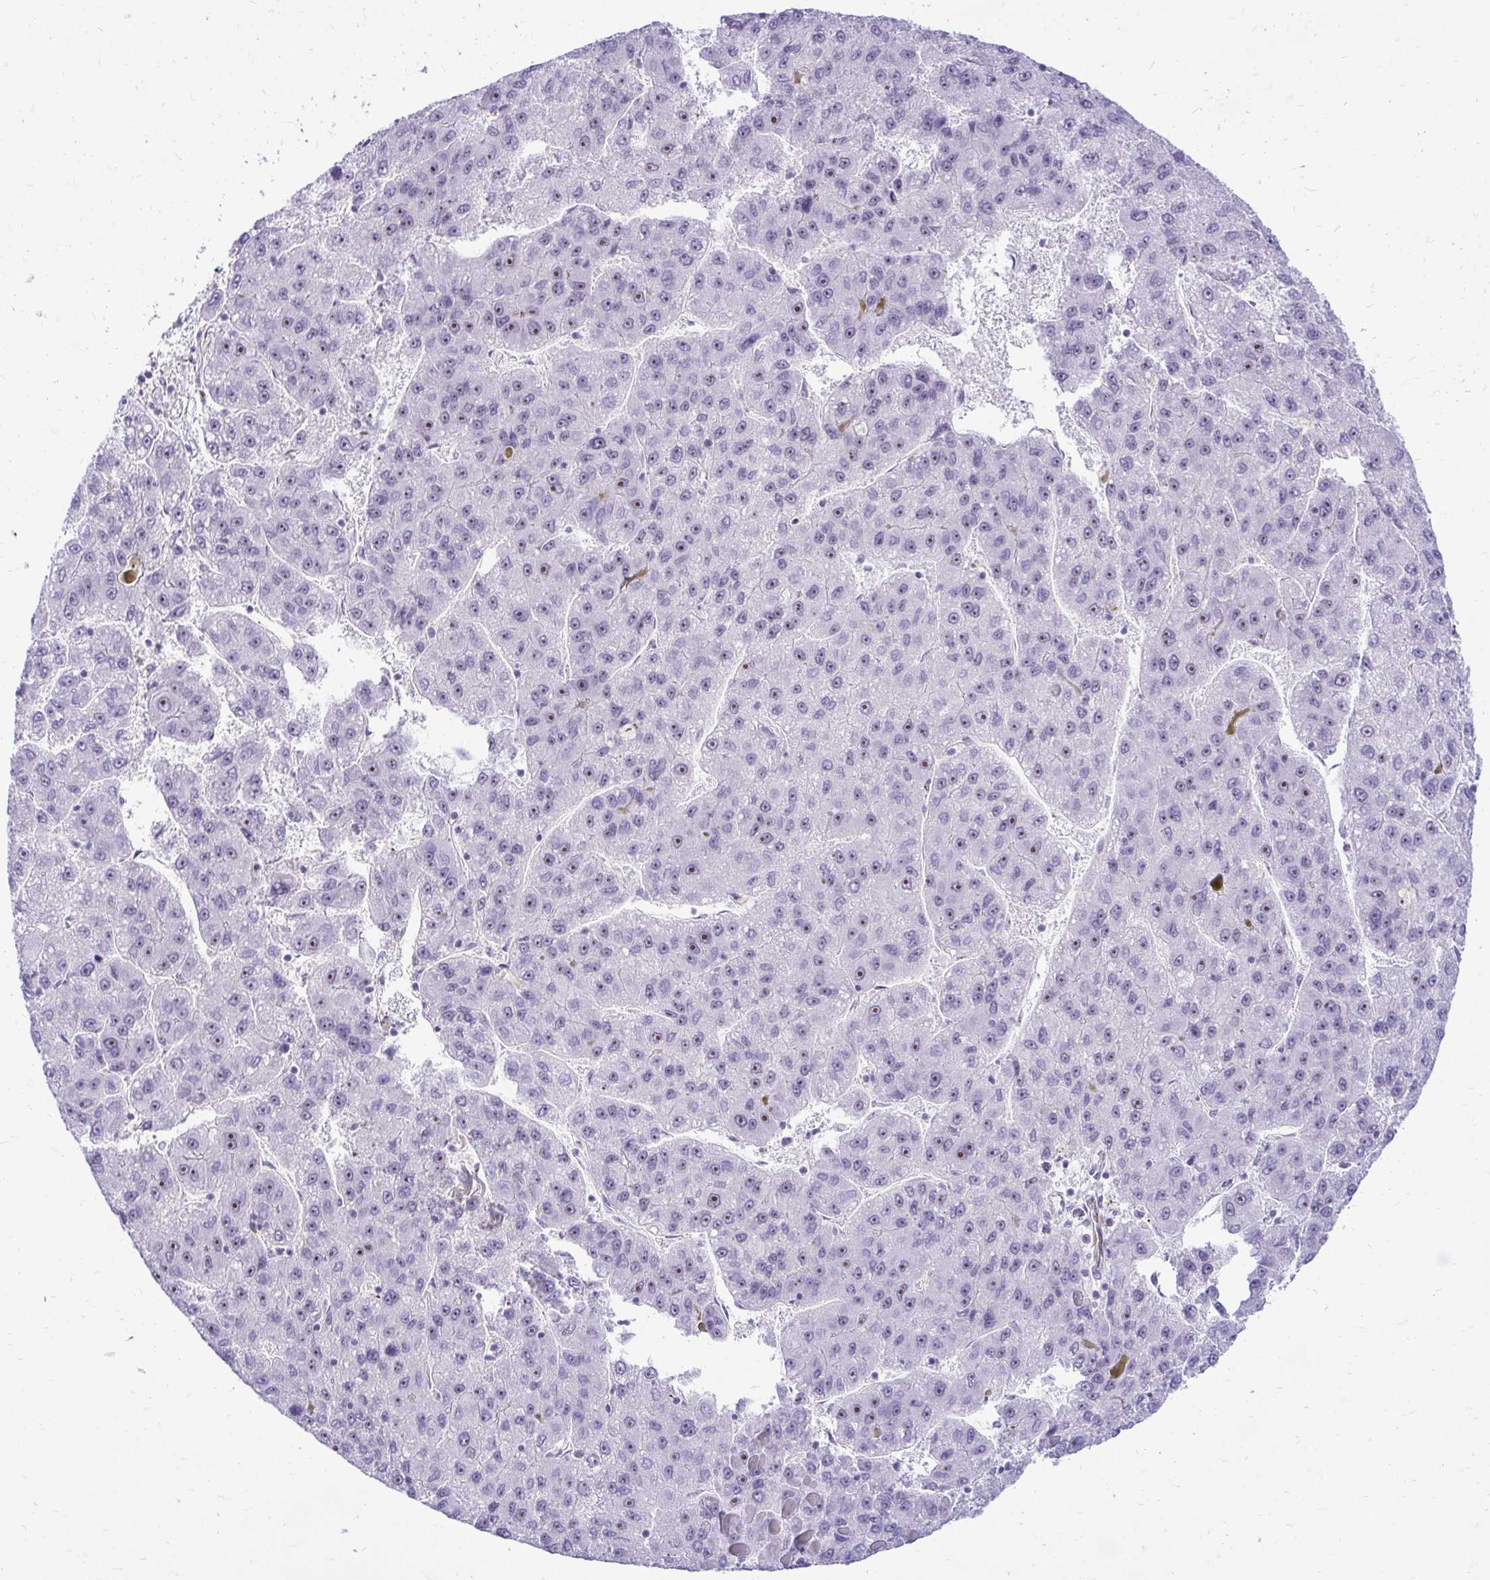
{"staining": {"intensity": "moderate", "quantity": "<25%", "location": "nuclear"}, "tissue": "liver cancer", "cell_type": "Tumor cells", "image_type": "cancer", "snomed": [{"axis": "morphology", "description": "Carcinoma, Hepatocellular, NOS"}, {"axis": "topography", "description": "Liver"}], "caption": "Protein staining exhibits moderate nuclear positivity in about <25% of tumor cells in liver cancer (hepatocellular carcinoma).", "gene": "NIFK", "patient": {"sex": "female", "age": 82}}